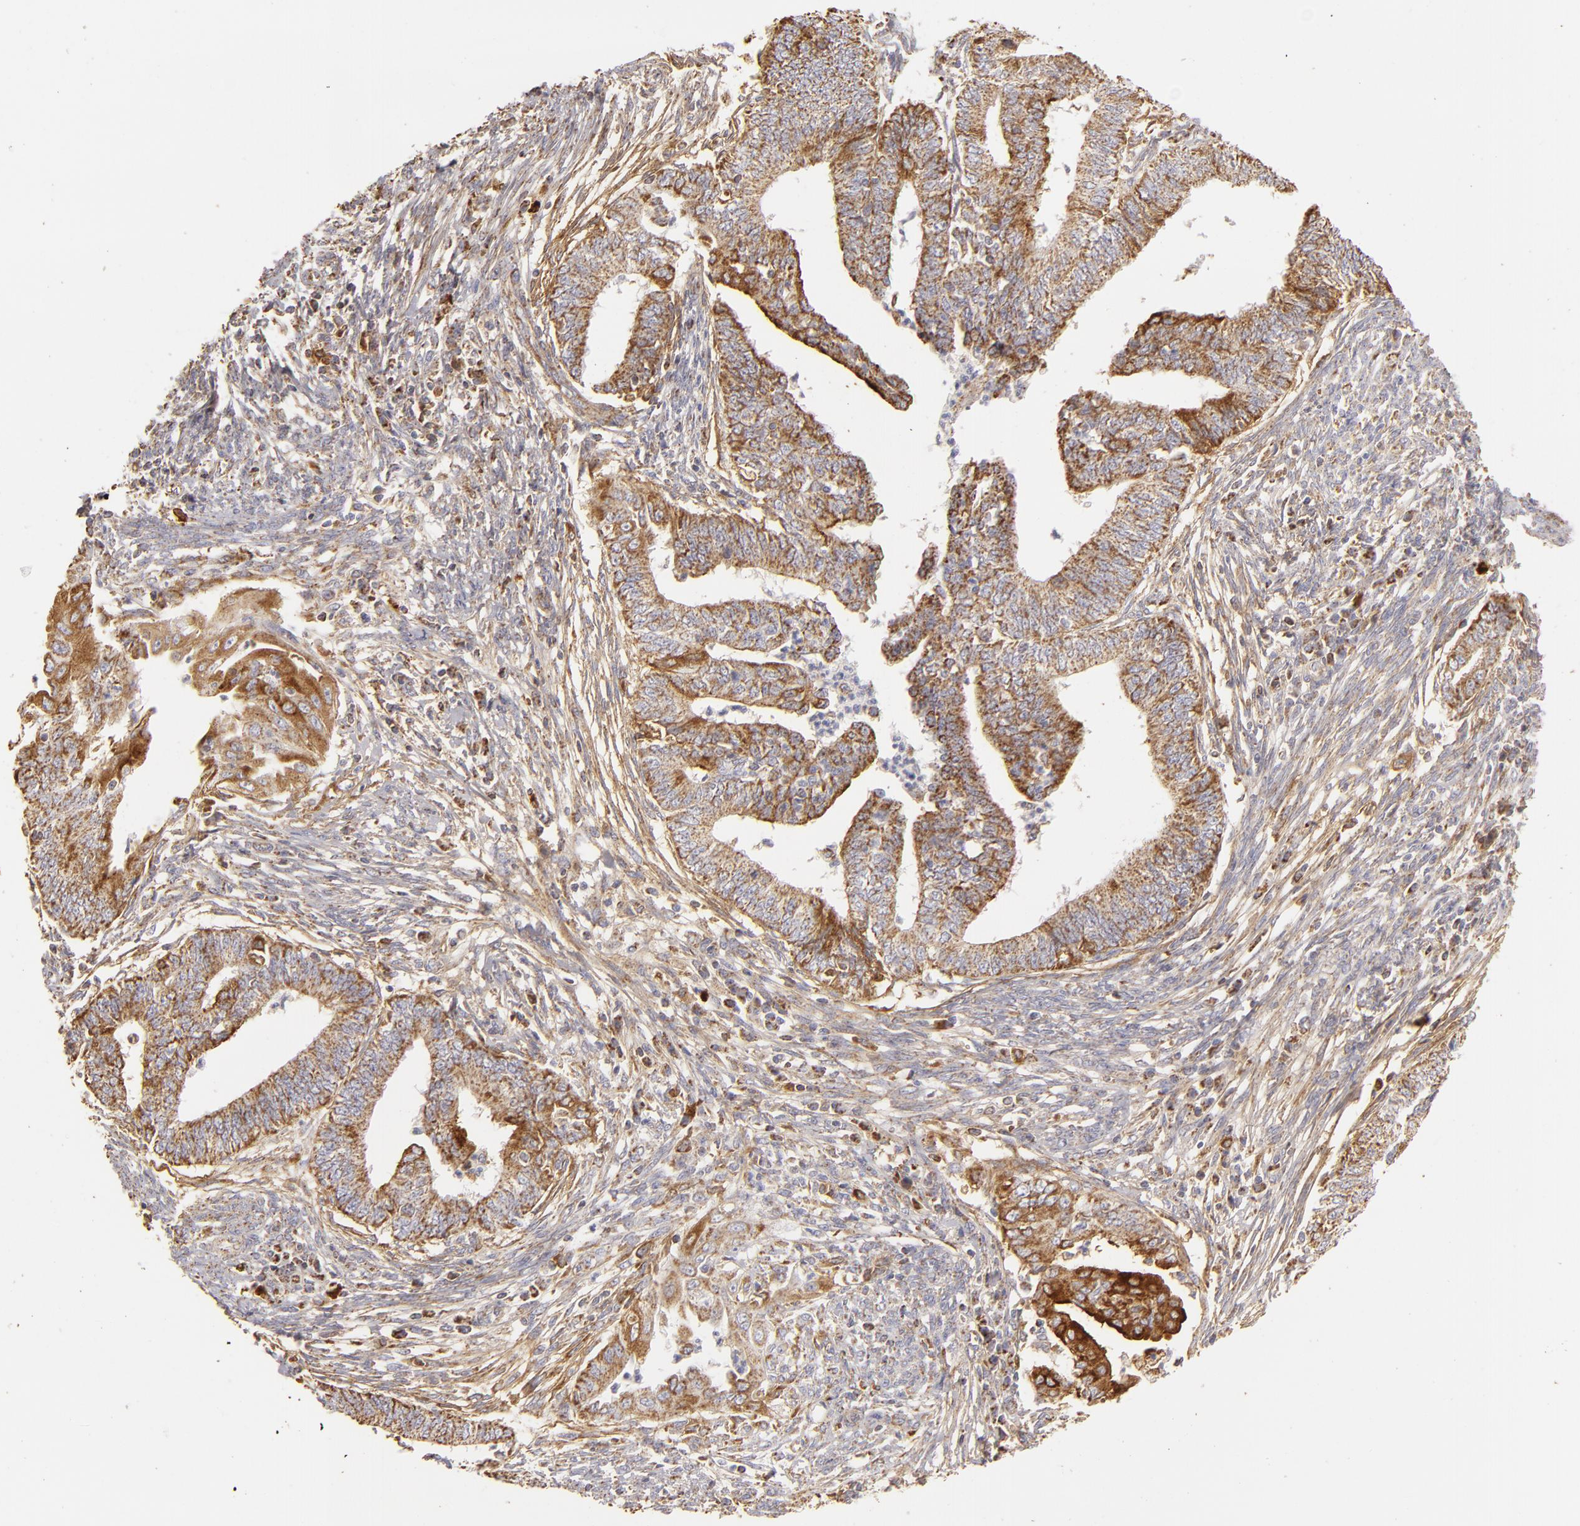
{"staining": {"intensity": "moderate", "quantity": ">75%", "location": "cytoplasmic/membranous"}, "tissue": "endometrial cancer", "cell_type": "Tumor cells", "image_type": "cancer", "snomed": [{"axis": "morphology", "description": "Adenocarcinoma, NOS"}, {"axis": "topography", "description": "Endometrium"}], "caption": "DAB immunohistochemical staining of endometrial cancer (adenocarcinoma) shows moderate cytoplasmic/membranous protein positivity in approximately >75% of tumor cells.", "gene": "CFB", "patient": {"sex": "female", "age": 66}}